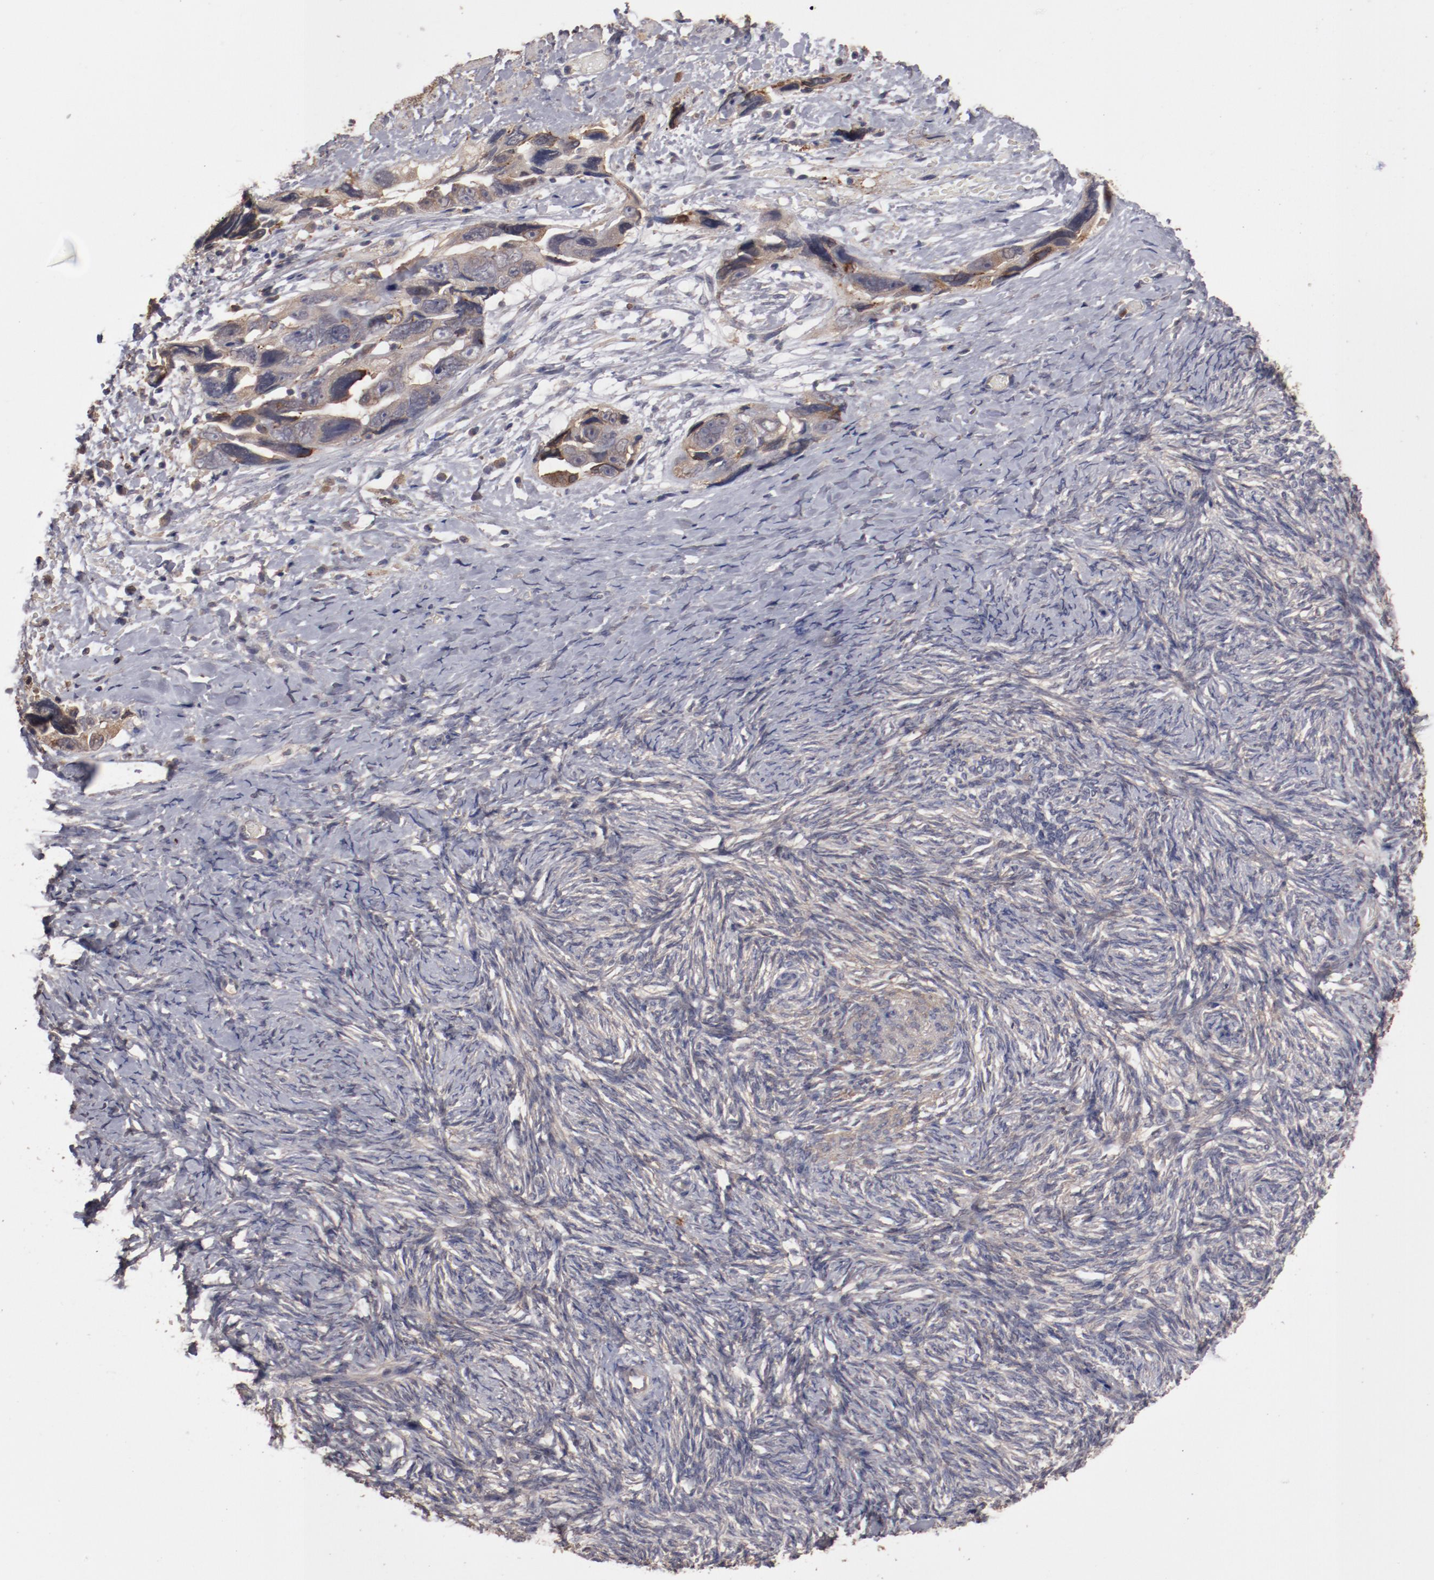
{"staining": {"intensity": "moderate", "quantity": ">75%", "location": "cytoplasmic/membranous"}, "tissue": "ovarian cancer", "cell_type": "Tumor cells", "image_type": "cancer", "snomed": [{"axis": "morphology", "description": "Normal tissue, NOS"}, {"axis": "morphology", "description": "Cystadenocarcinoma, serous, NOS"}, {"axis": "topography", "description": "Ovary"}], "caption": "Immunohistochemical staining of human serous cystadenocarcinoma (ovarian) shows medium levels of moderate cytoplasmic/membranous protein staining in approximately >75% of tumor cells.", "gene": "LRRC75B", "patient": {"sex": "female", "age": 62}}